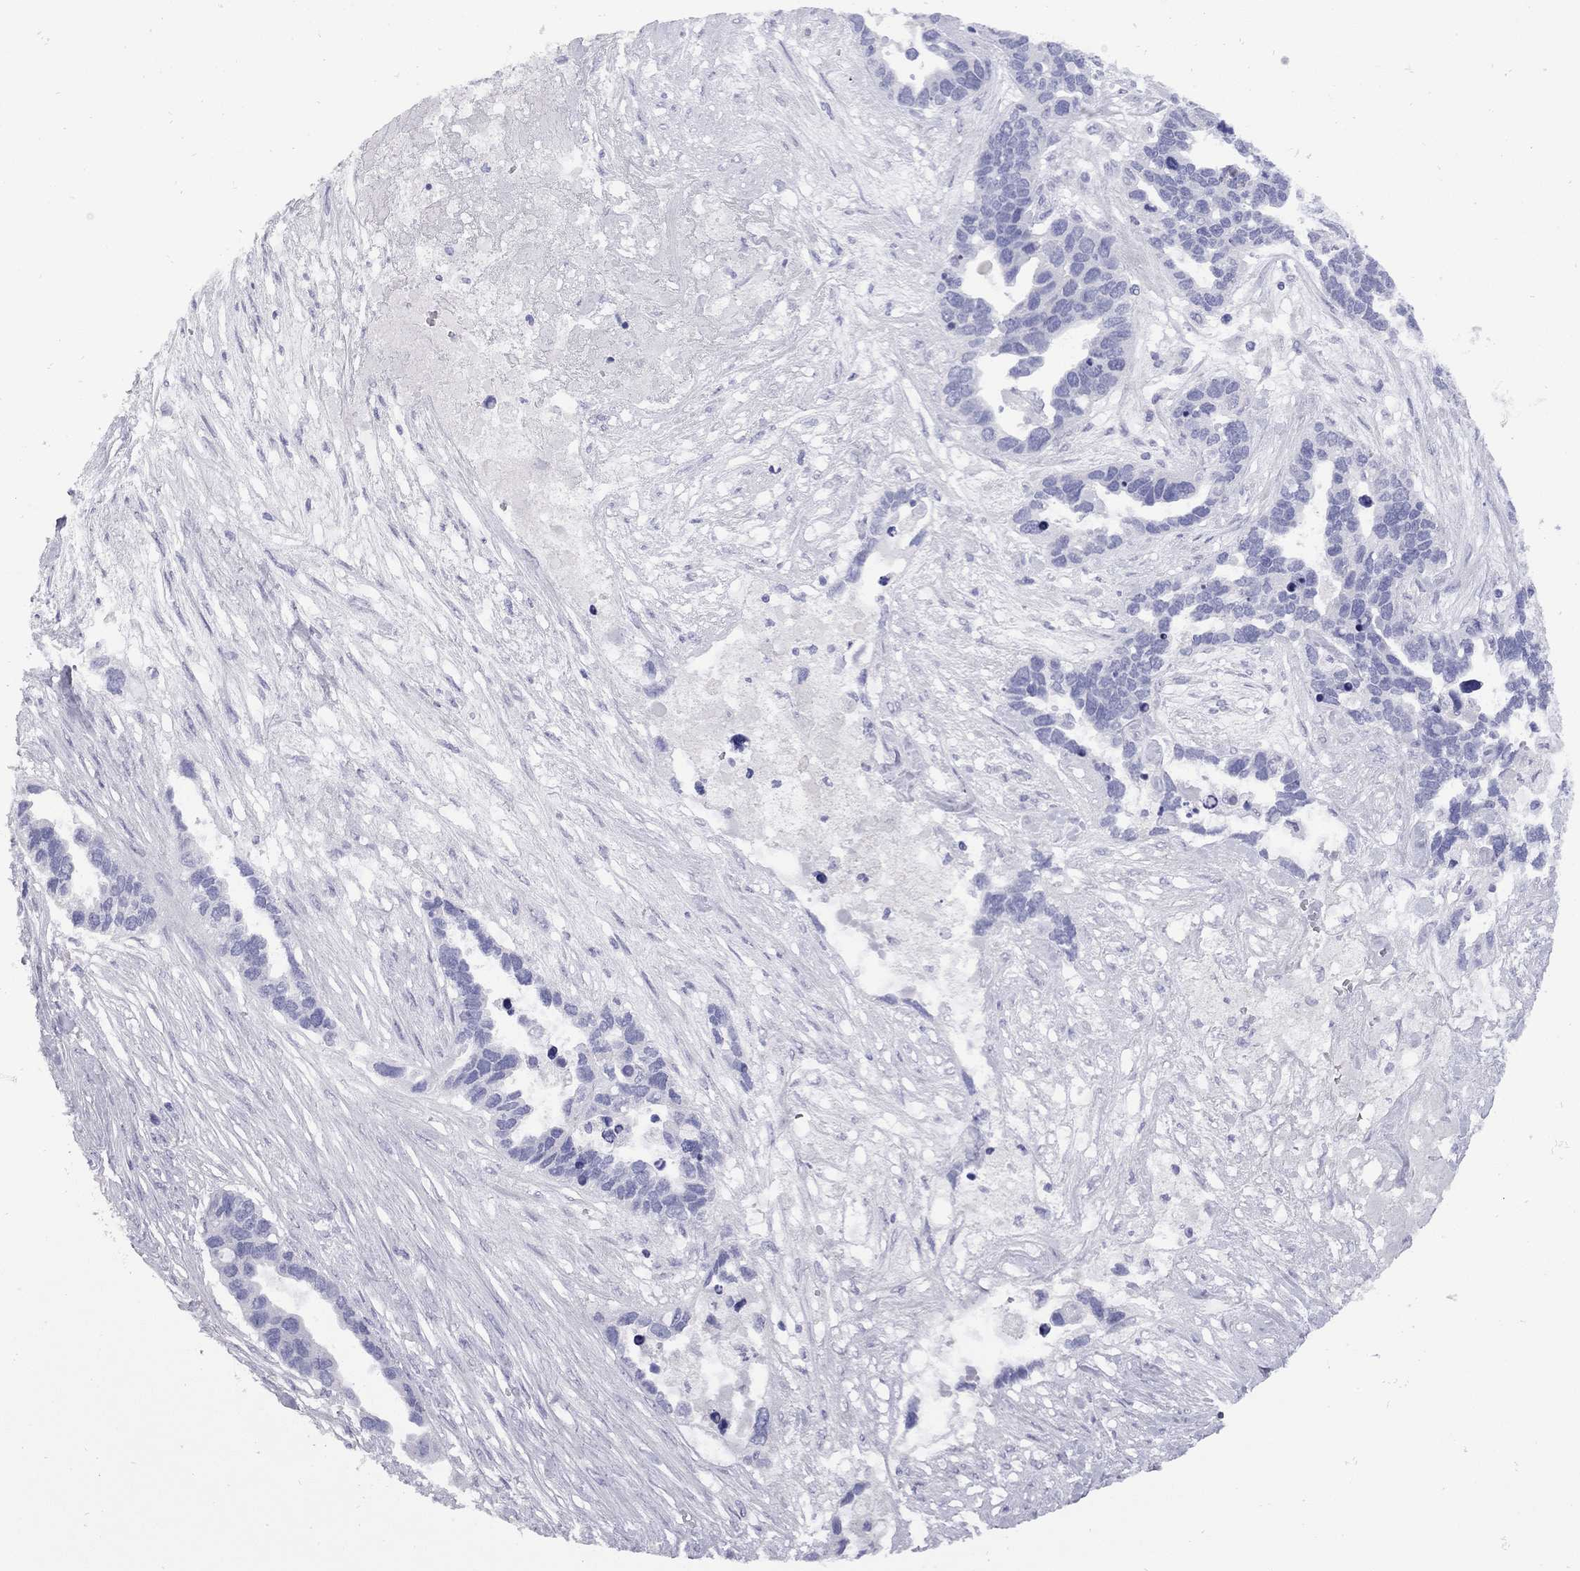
{"staining": {"intensity": "negative", "quantity": "none", "location": "none"}, "tissue": "ovarian cancer", "cell_type": "Tumor cells", "image_type": "cancer", "snomed": [{"axis": "morphology", "description": "Cystadenocarcinoma, serous, NOS"}, {"axis": "topography", "description": "Ovary"}], "caption": "Tumor cells are negative for brown protein staining in ovarian serous cystadenocarcinoma.", "gene": "EPPIN", "patient": {"sex": "female", "age": 54}}